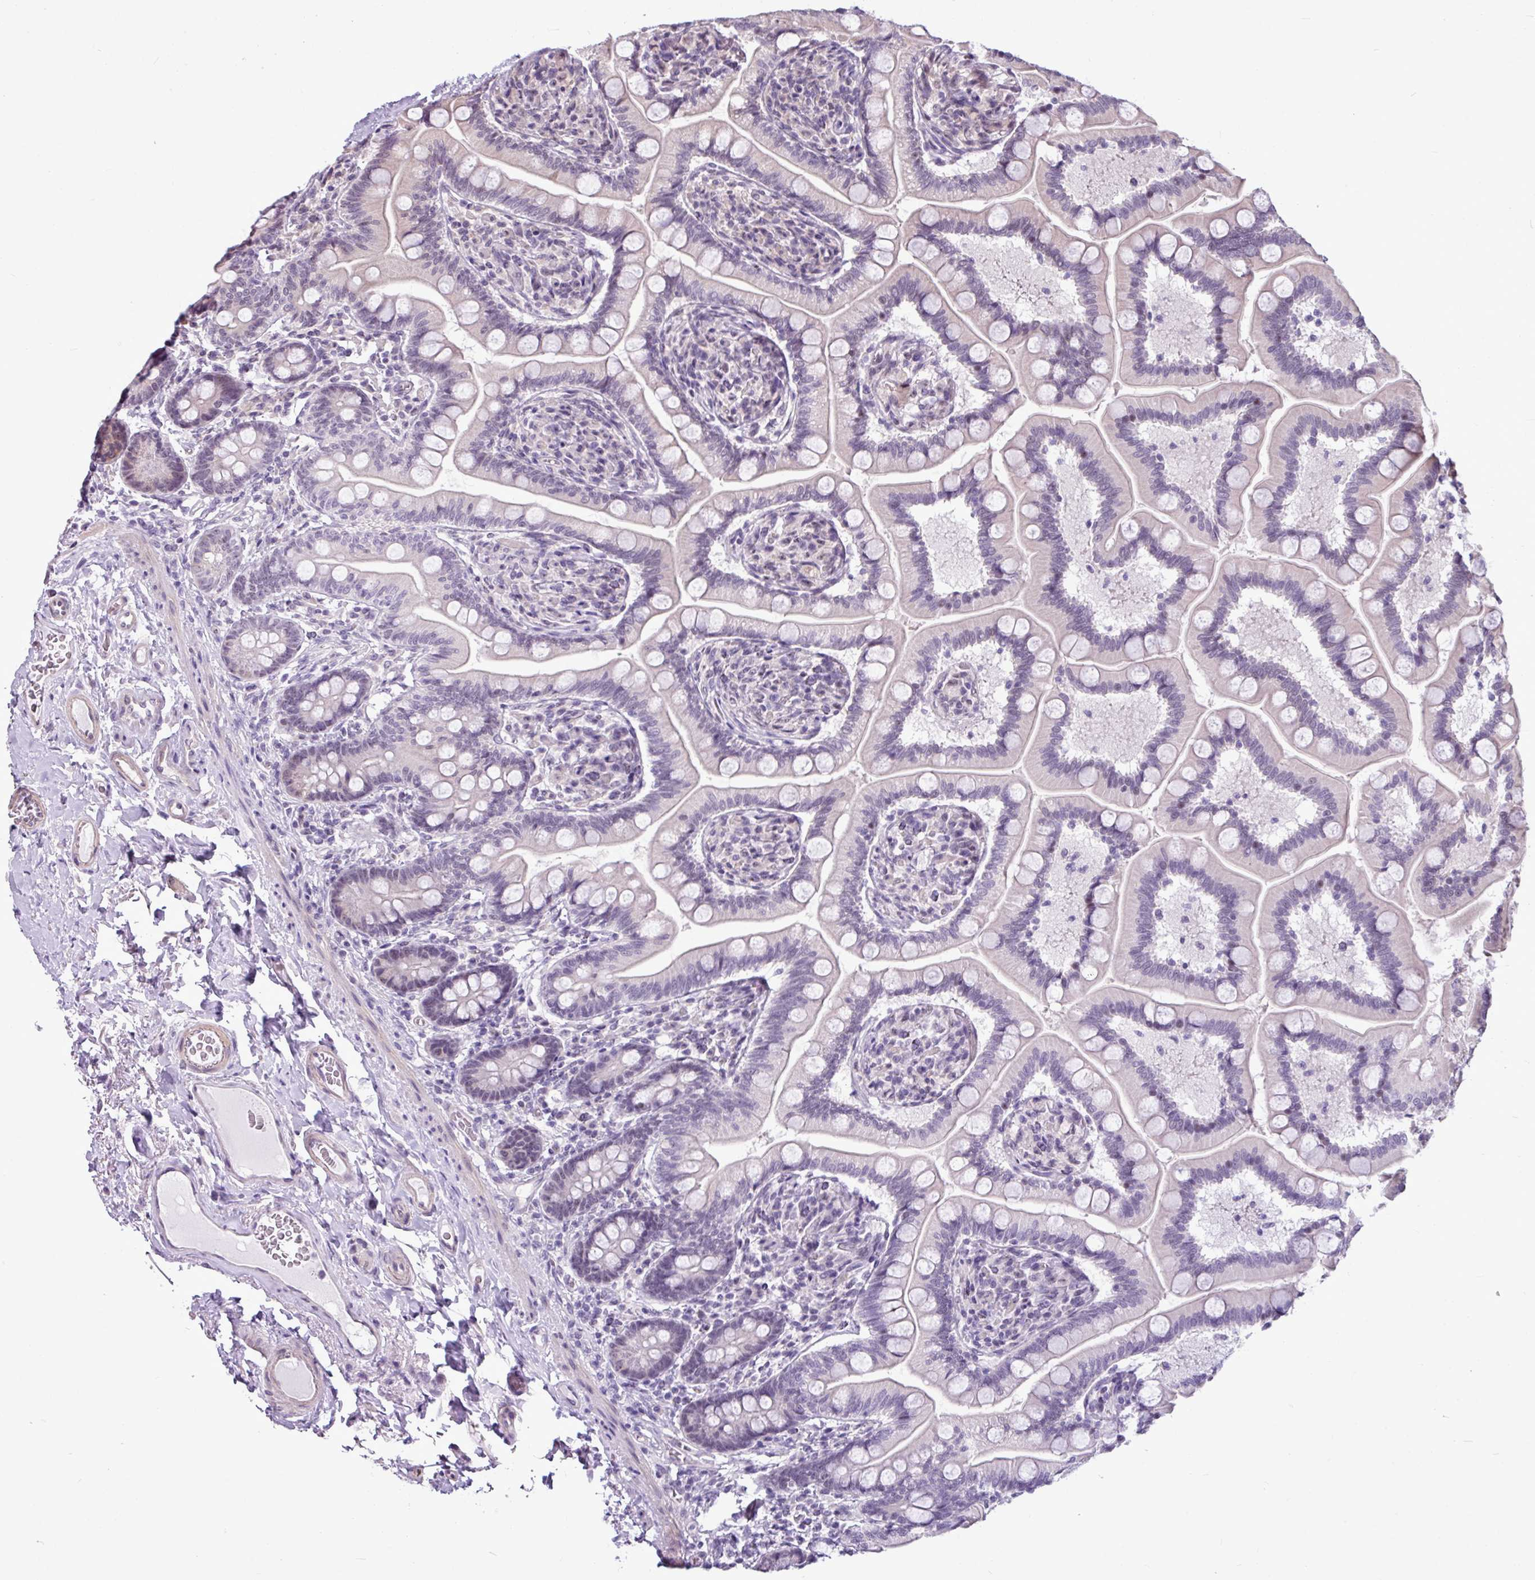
{"staining": {"intensity": "weak", "quantity": "25%-75%", "location": "cytoplasmic/membranous,nuclear"}, "tissue": "small intestine", "cell_type": "Glandular cells", "image_type": "normal", "snomed": [{"axis": "morphology", "description": "Normal tissue, NOS"}, {"axis": "topography", "description": "Small intestine"}], "caption": "Unremarkable small intestine exhibits weak cytoplasmic/membranous,nuclear staining in approximately 25%-75% of glandular cells.", "gene": "UTP18", "patient": {"sex": "female", "age": 64}}